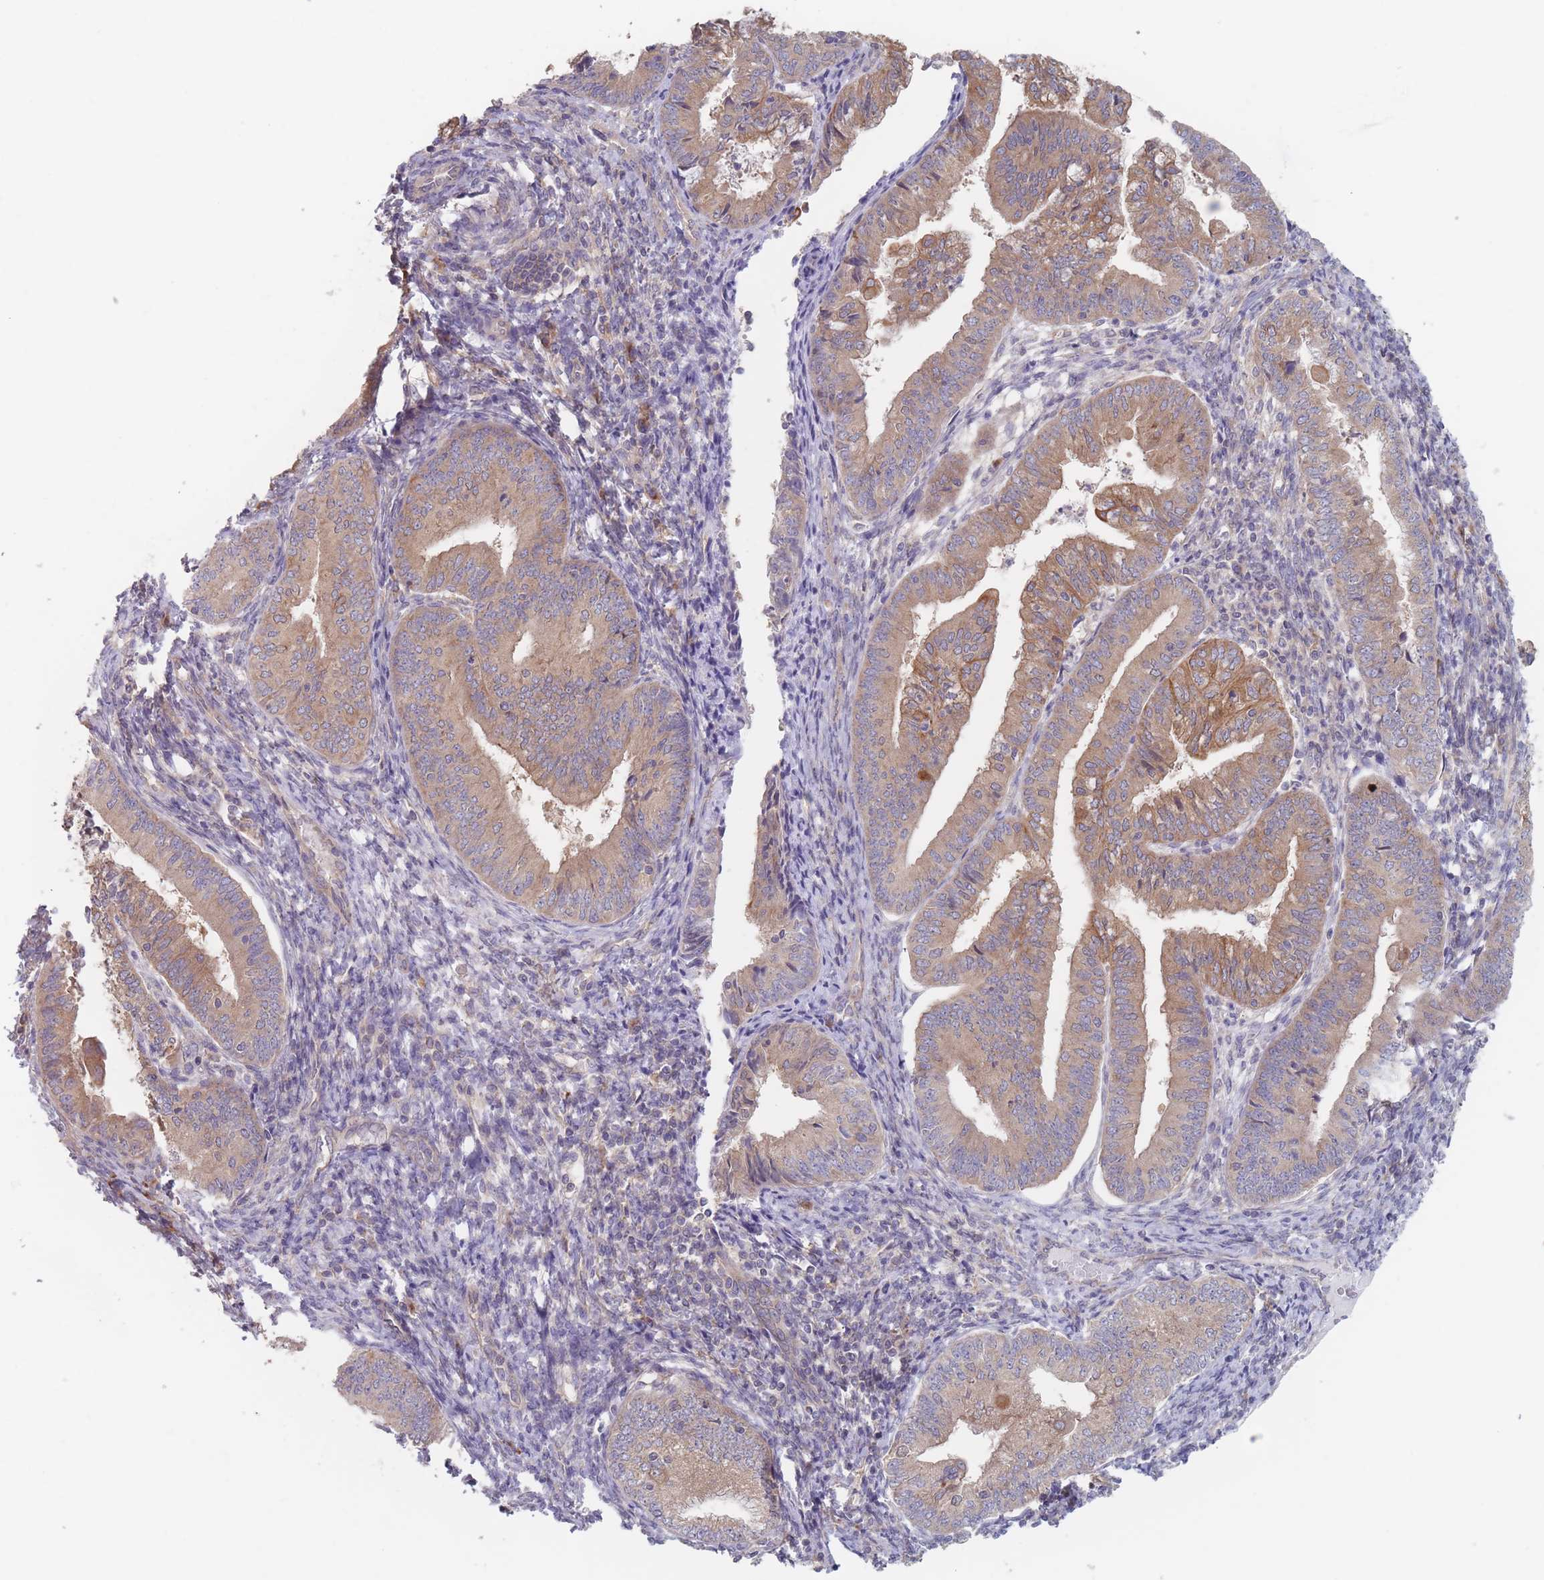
{"staining": {"intensity": "moderate", "quantity": "25%-75%", "location": "cytoplasmic/membranous"}, "tissue": "endometrial cancer", "cell_type": "Tumor cells", "image_type": "cancer", "snomed": [{"axis": "morphology", "description": "Adenocarcinoma, NOS"}, {"axis": "topography", "description": "Endometrium"}], "caption": "A medium amount of moderate cytoplasmic/membranous expression is appreciated in approximately 25%-75% of tumor cells in endometrial adenocarcinoma tissue.", "gene": "EFCC1", "patient": {"sex": "female", "age": 55}}